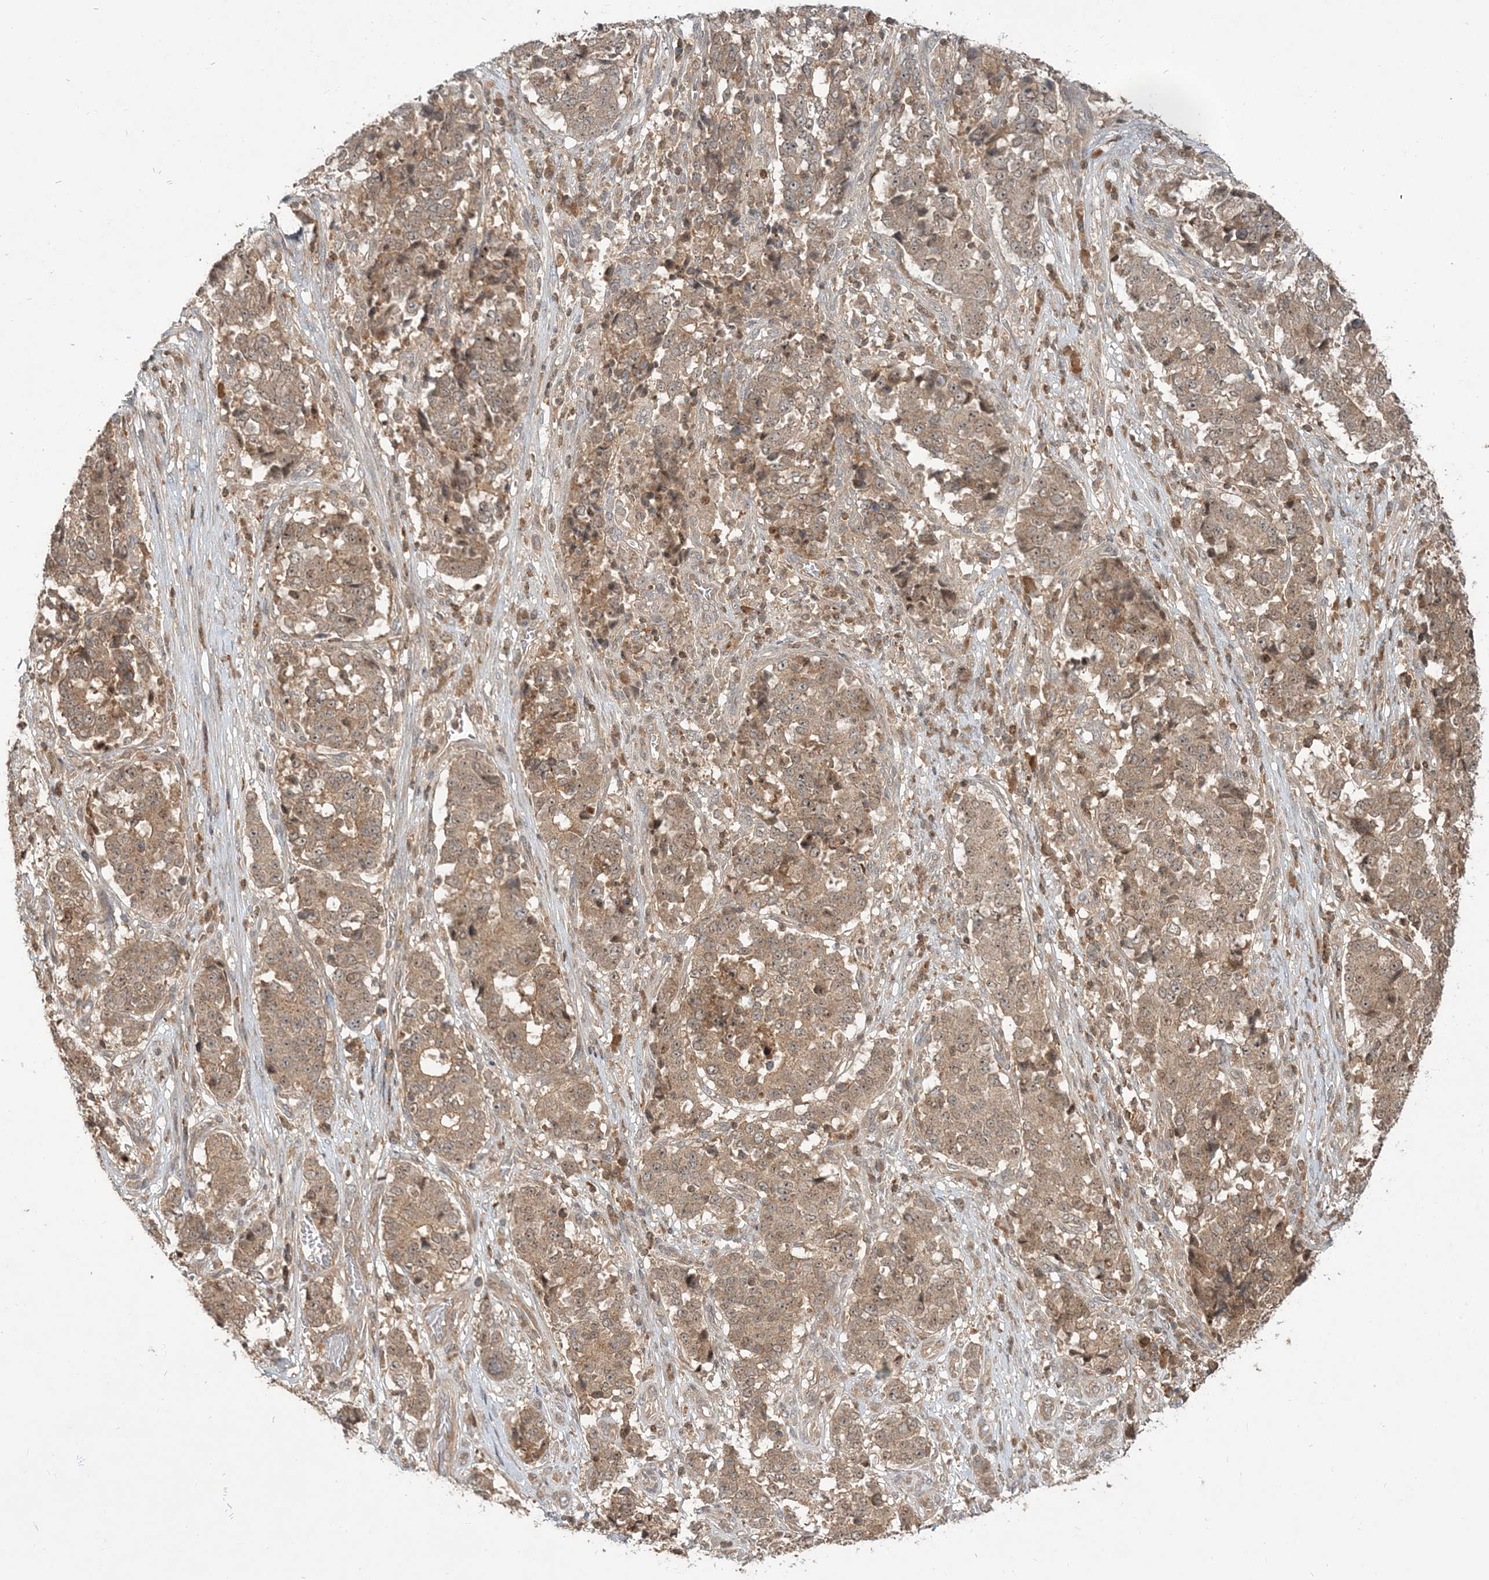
{"staining": {"intensity": "moderate", "quantity": ">75%", "location": "cytoplasmic/membranous"}, "tissue": "stomach cancer", "cell_type": "Tumor cells", "image_type": "cancer", "snomed": [{"axis": "morphology", "description": "Adenocarcinoma, NOS"}, {"axis": "topography", "description": "Stomach"}], "caption": "Tumor cells display moderate cytoplasmic/membranous positivity in about >75% of cells in stomach cancer (adenocarcinoma).", "gene": "CAB39", "patient": {"sex": "male", "age": 59}}